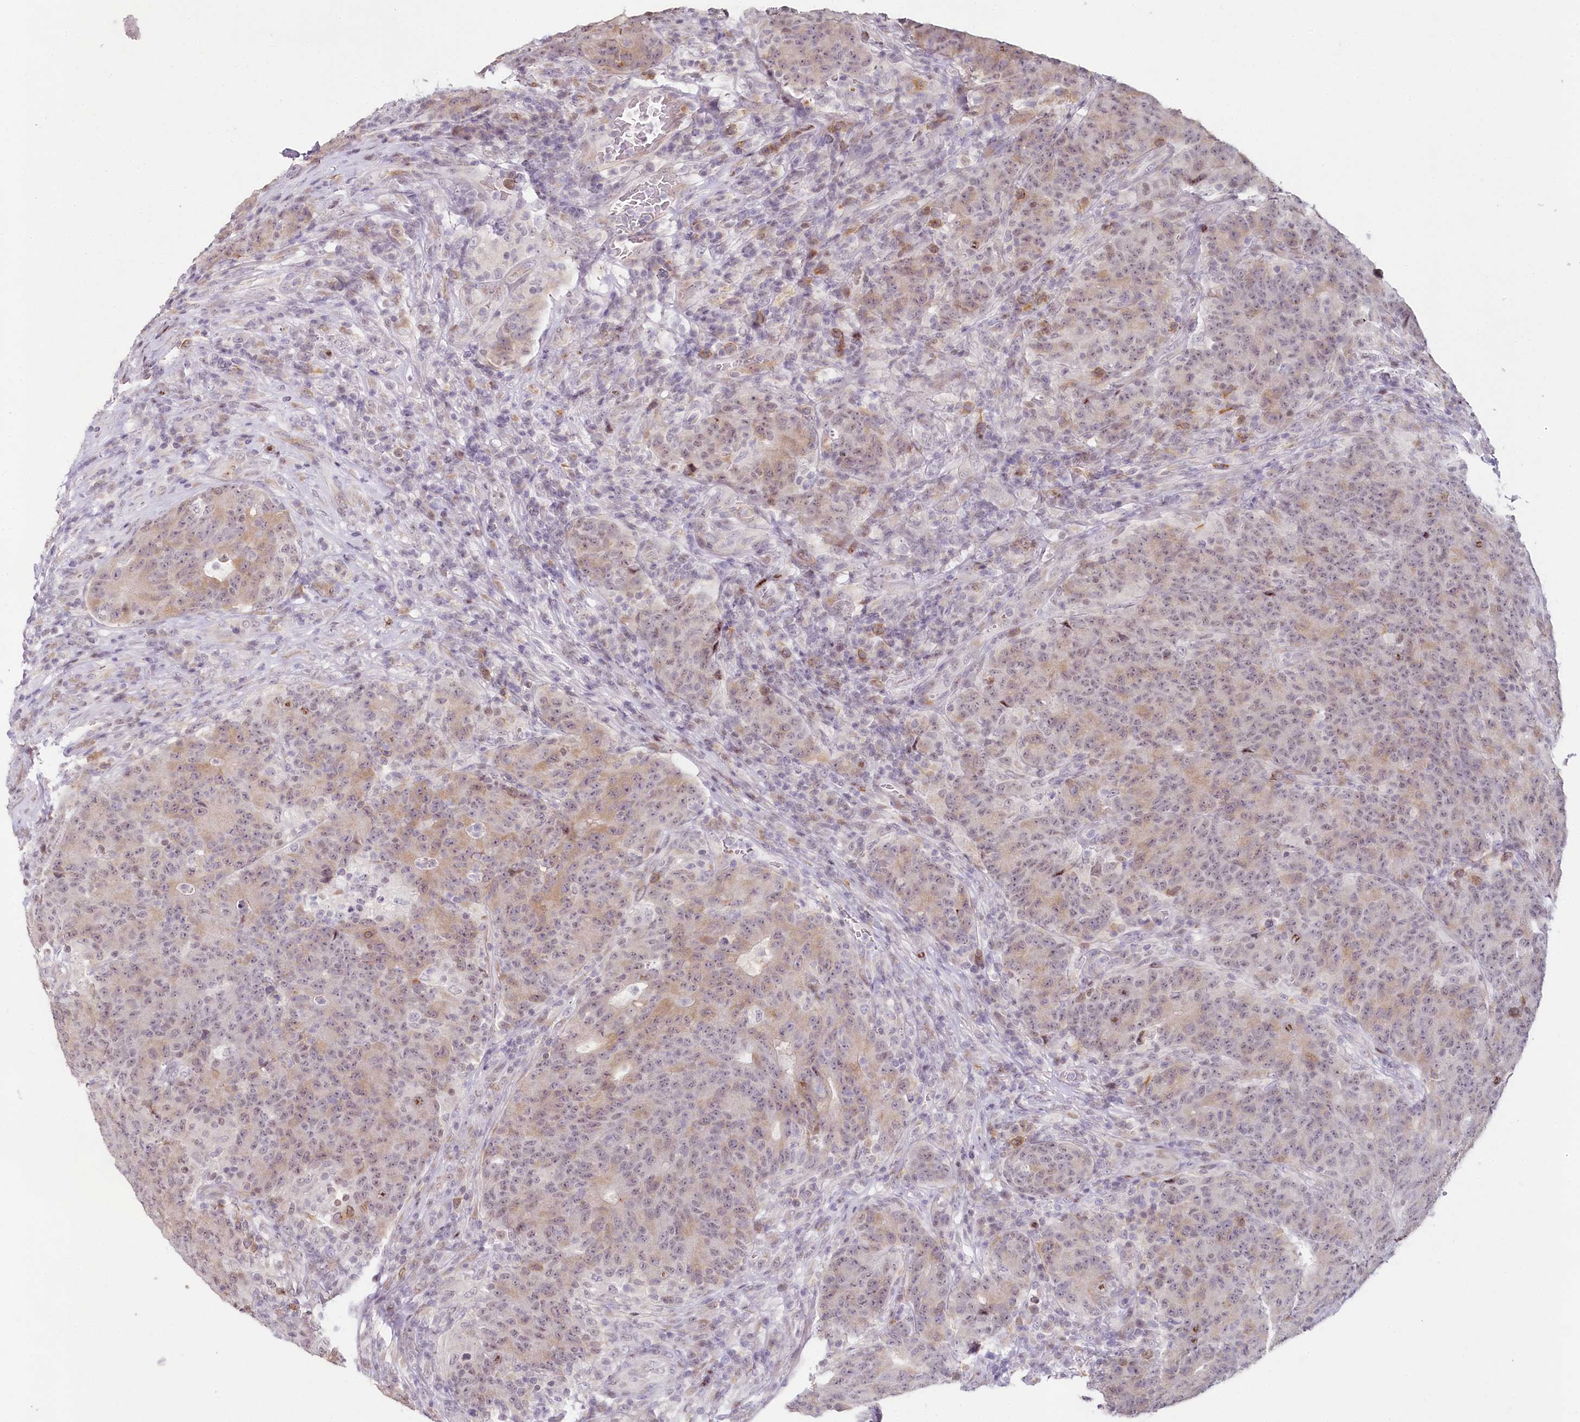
{"staining": {"intensity": "weak", "quantity": "25%-75%", "location": "cytoplasmic/membranous,nuclear"}, "tissue": "colorectal cancer", "cell_type": "Tumor cells", "image_type": "cancer", "snomed": [{"axis": "morphology", "description": "Adenocarcinoma, NOS"}, {"axis": "topography", "description": "Colon"}], "caption": "Colorectal adenocarcinoma stained for a protein (brown) demonstrates weak cytoplasmic/membranous and nuclear positive expression in about 25%-75% of tumor cells.", "gene": "HPD", "patient": {"sex": "female", "age": 75}}